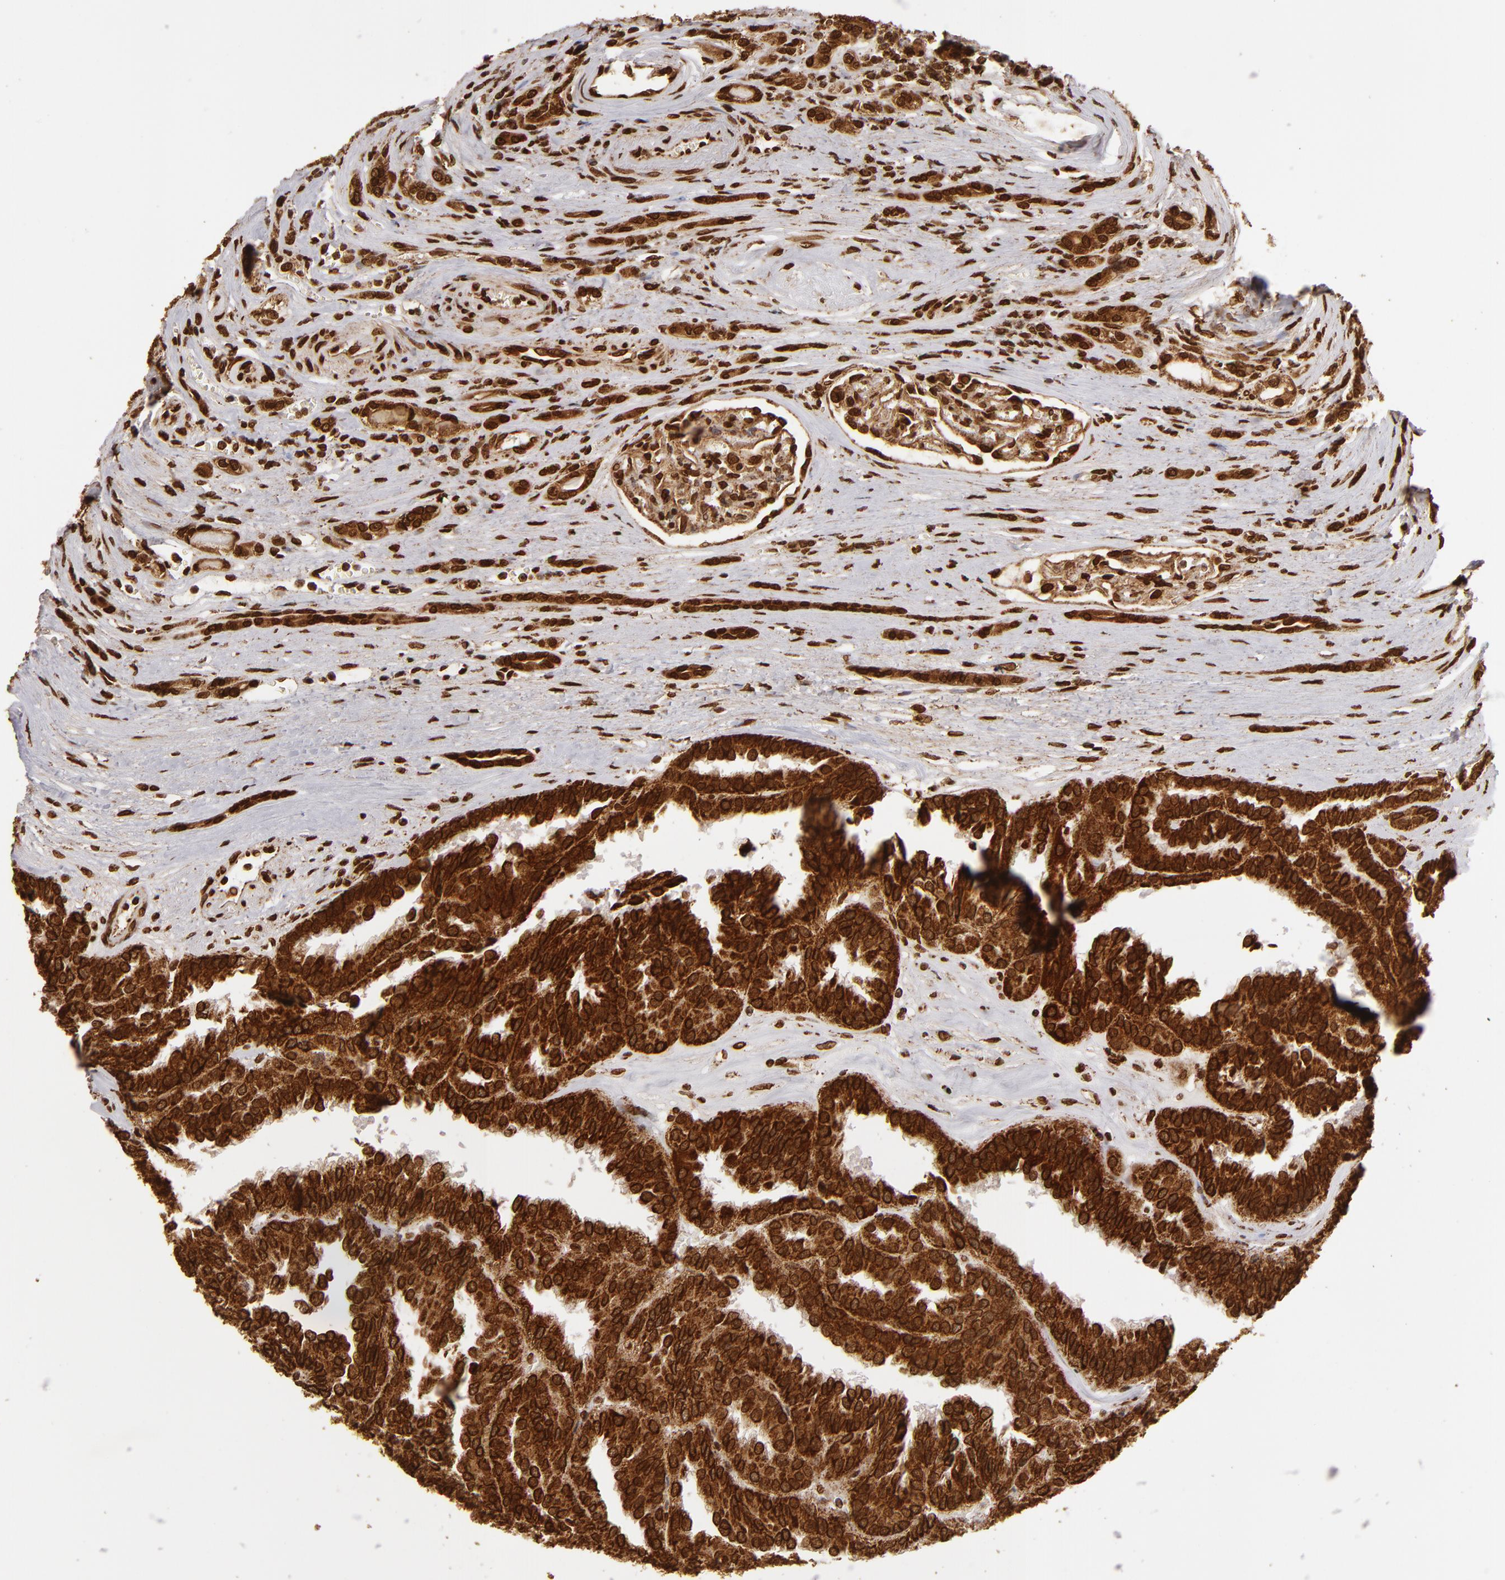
{"staining": {"intensity": "strong", "quantity": ">75%", "location": "nuclear"}, "tissue": "renal cancer", "cell_type": "Tumor cells", "image_type": "cancer", "snomed": [{"axis": "morphology", "description": "Adenocarcinoma, NOS"}, {"axis": "topography", "description": "Kidney"}], "caption": "Immunohistochemistry (IHC) micrograph of renal cancer stained for a protein (brown), which shows high levels of strong nuclear expression in approximately >75% of tumor cells.", "gene": "CUL3", "patient": {"sex": "male", "age": 46}}